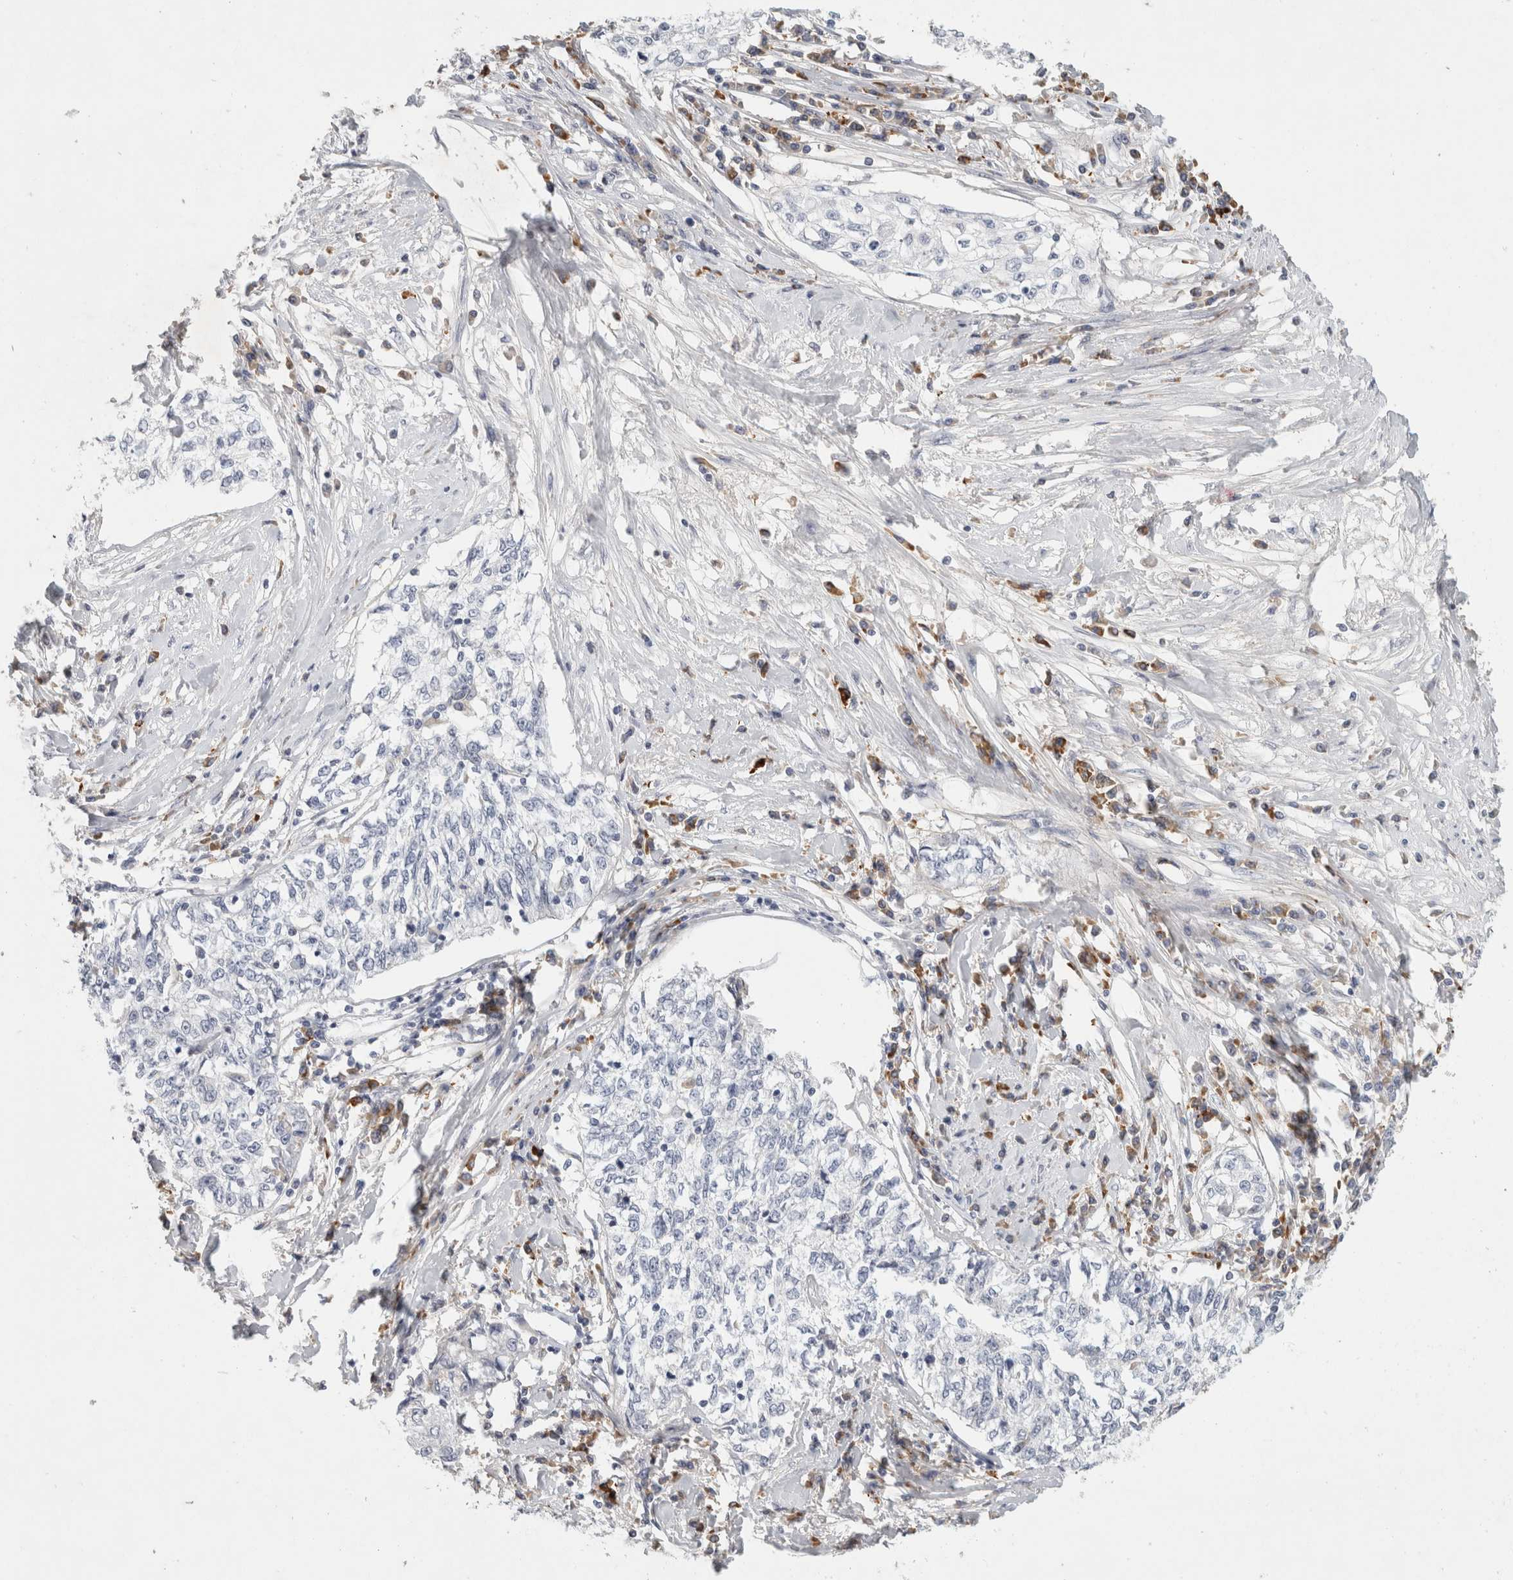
{"staining": {"intensity": "negative", "quantity": "none", "location": "none"}, "tissue": "cervical cancer", "cell_type": "Tumor cells", "image_type": "cancer", "snomed": [{"axis": "morphology", "description": "Squamous cell carcinoma, NOS"}, {"axis": "topography", "description": "Cervix"}], "caption": "The image shows no significant expression in tumor cells of cervical squamous cell carcinoma.", "gene": "FGL2", "patient": {"sex": "female", "age": 57}}